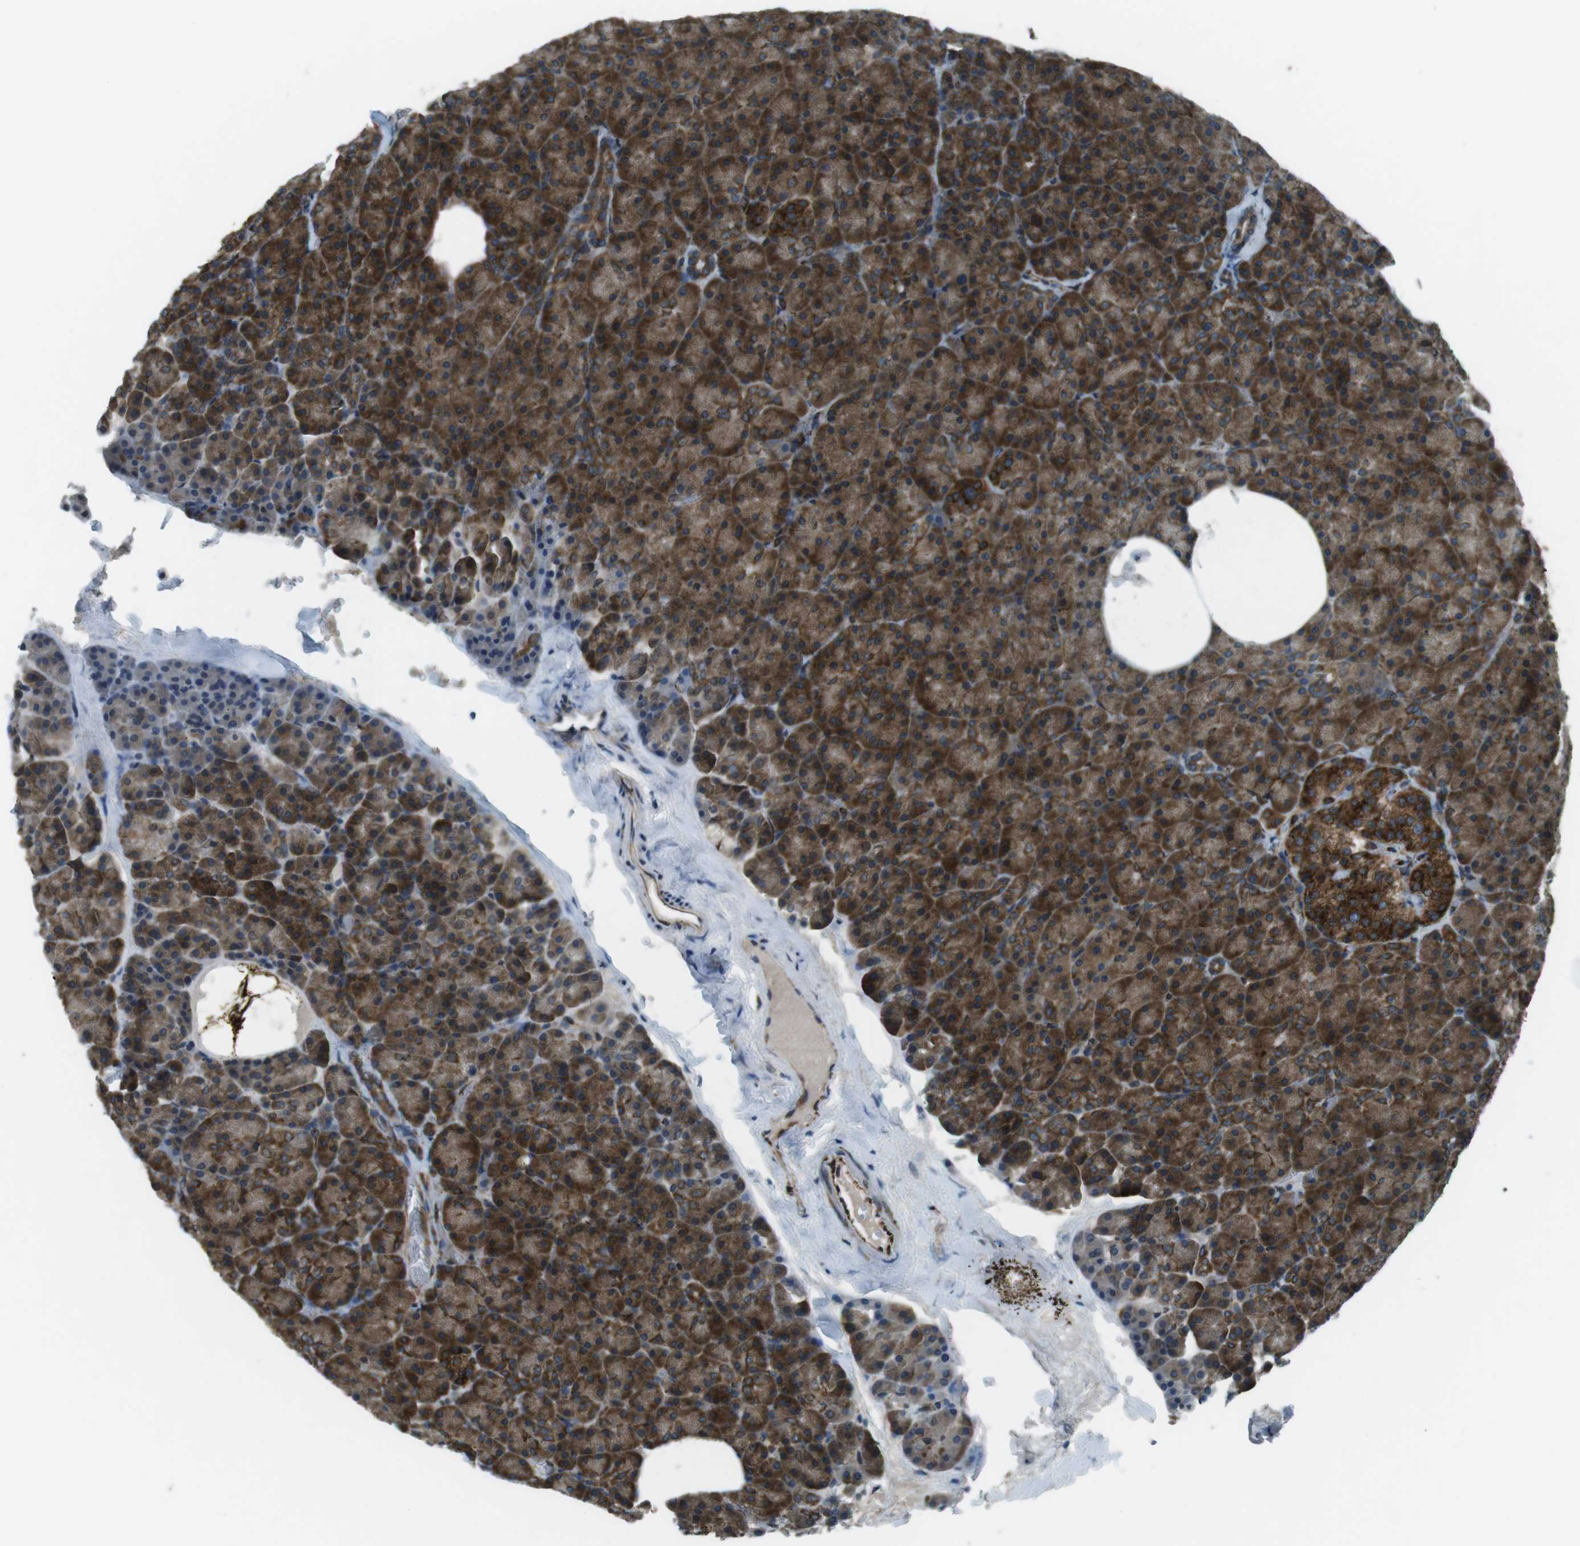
{"staining": {"intensity": "strong", "quantity": ">75%", "location": "cytoplasmic/membranous"}, "tissue": "pancreas", "cell_type": "Exocrine glandular cells", "image_type": "normal", "snomed": [{"axis": "morphology", "description": "Normal tissue, NOS"}, {"axis": "topography", "description": "Pancreas"}], "caption": "High-magnification brightfield microscopy of normal pancreas stained with DAB (3,3'-diaminobenzidine) (brown) and counterstained with hematoxylin (blue). exocrine glandular cells exhibit strong cytoplasmic/membranous positivity is appreciated in about>75% of cells.", "gene": "KTN1", "patient": {"sex": "female", "age": 35}}